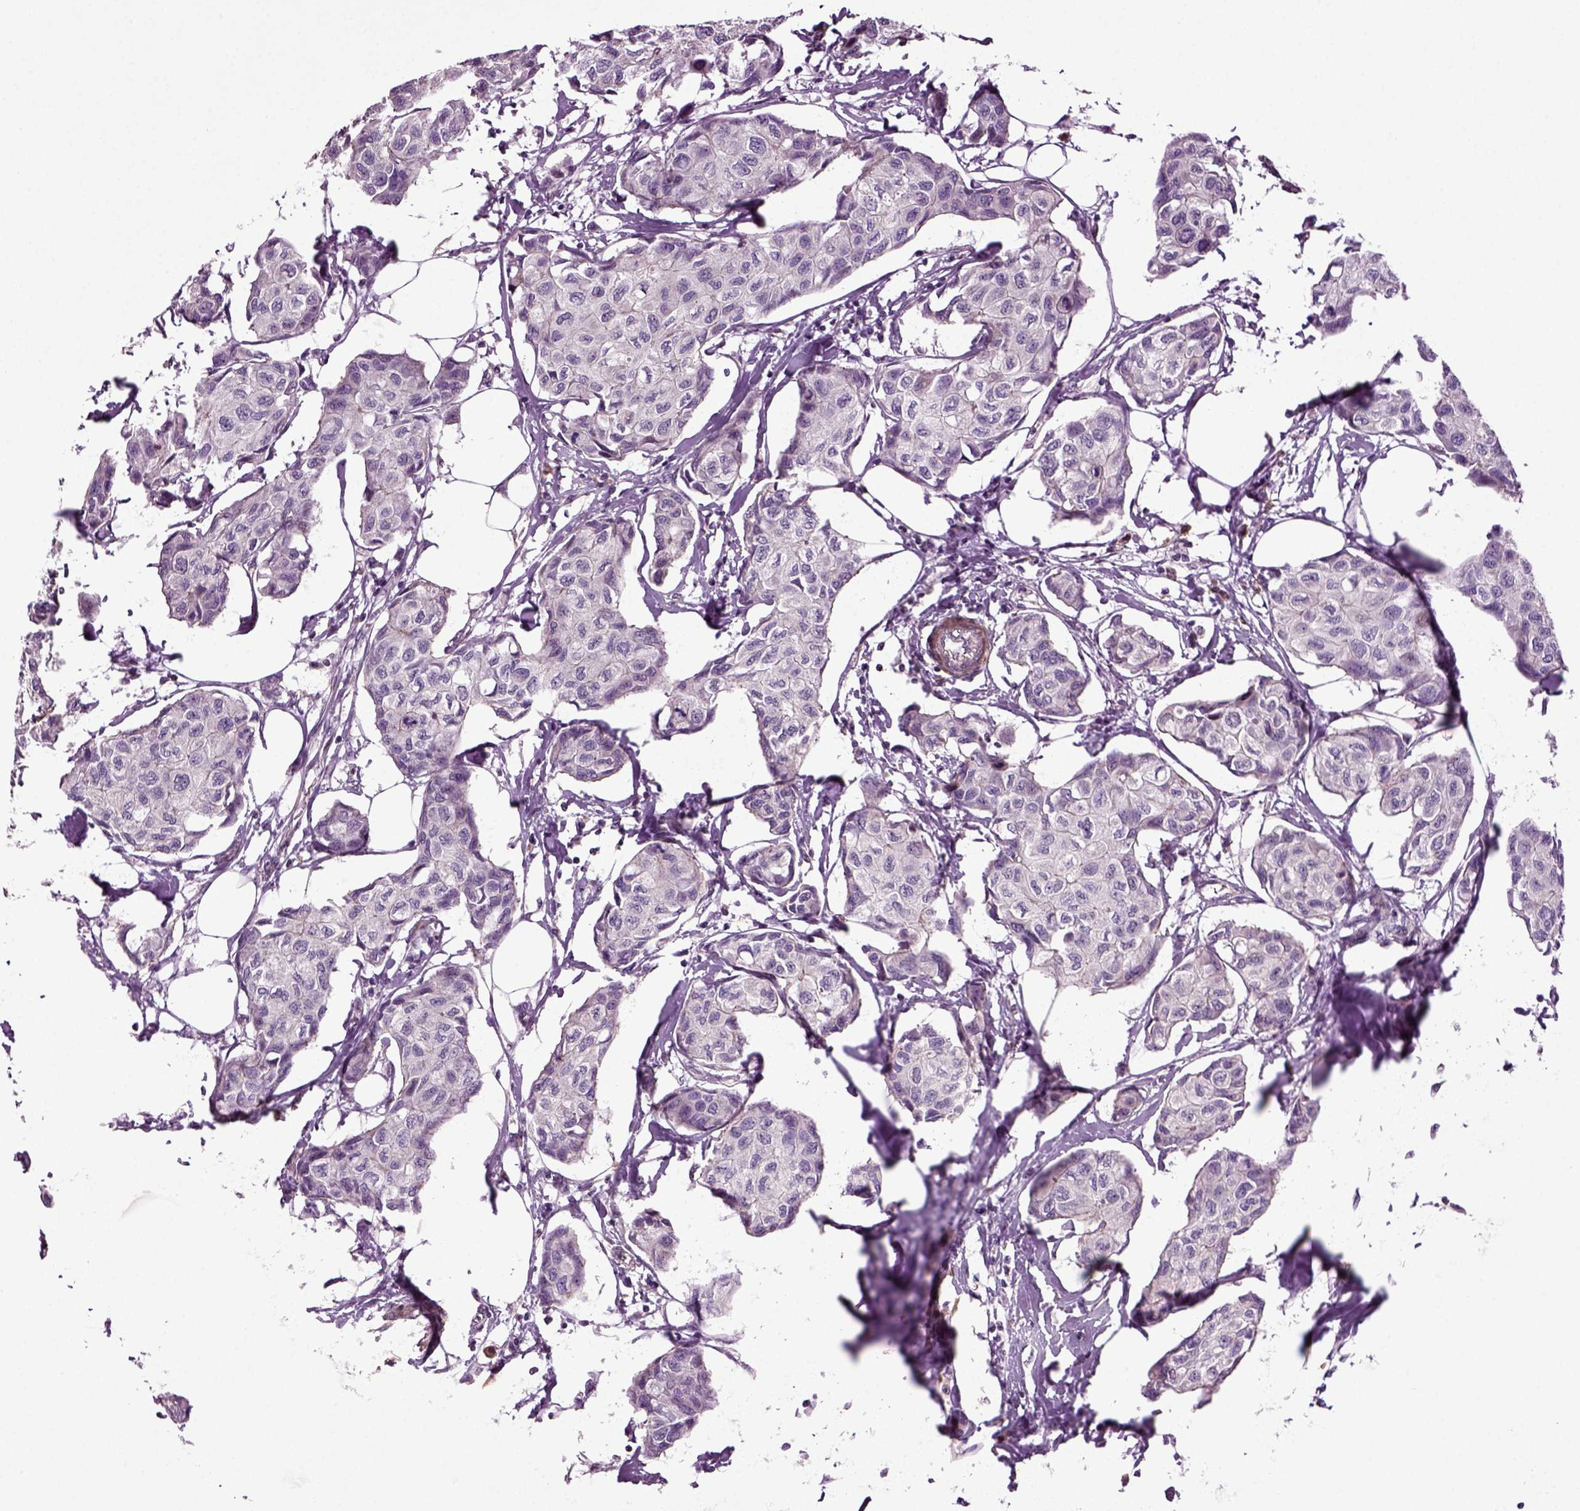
{"staining": {"intensity": "negative", "quantity": "none", "location": "none"}, "tissue": "breast cancer", "cell_type": "Tumor cells", "image_type": "cancer", "snomed": [{"axis": "morphology", "description": "Duct carcinoma"}, {"axis": "topography", "description": "Breast"}], "caption": "There is no significant staining in tumor cells of breast cancer (intraductal carcinoma).", "gene": "HAGHL", "patient": {"sex": "female", "age": 80}}